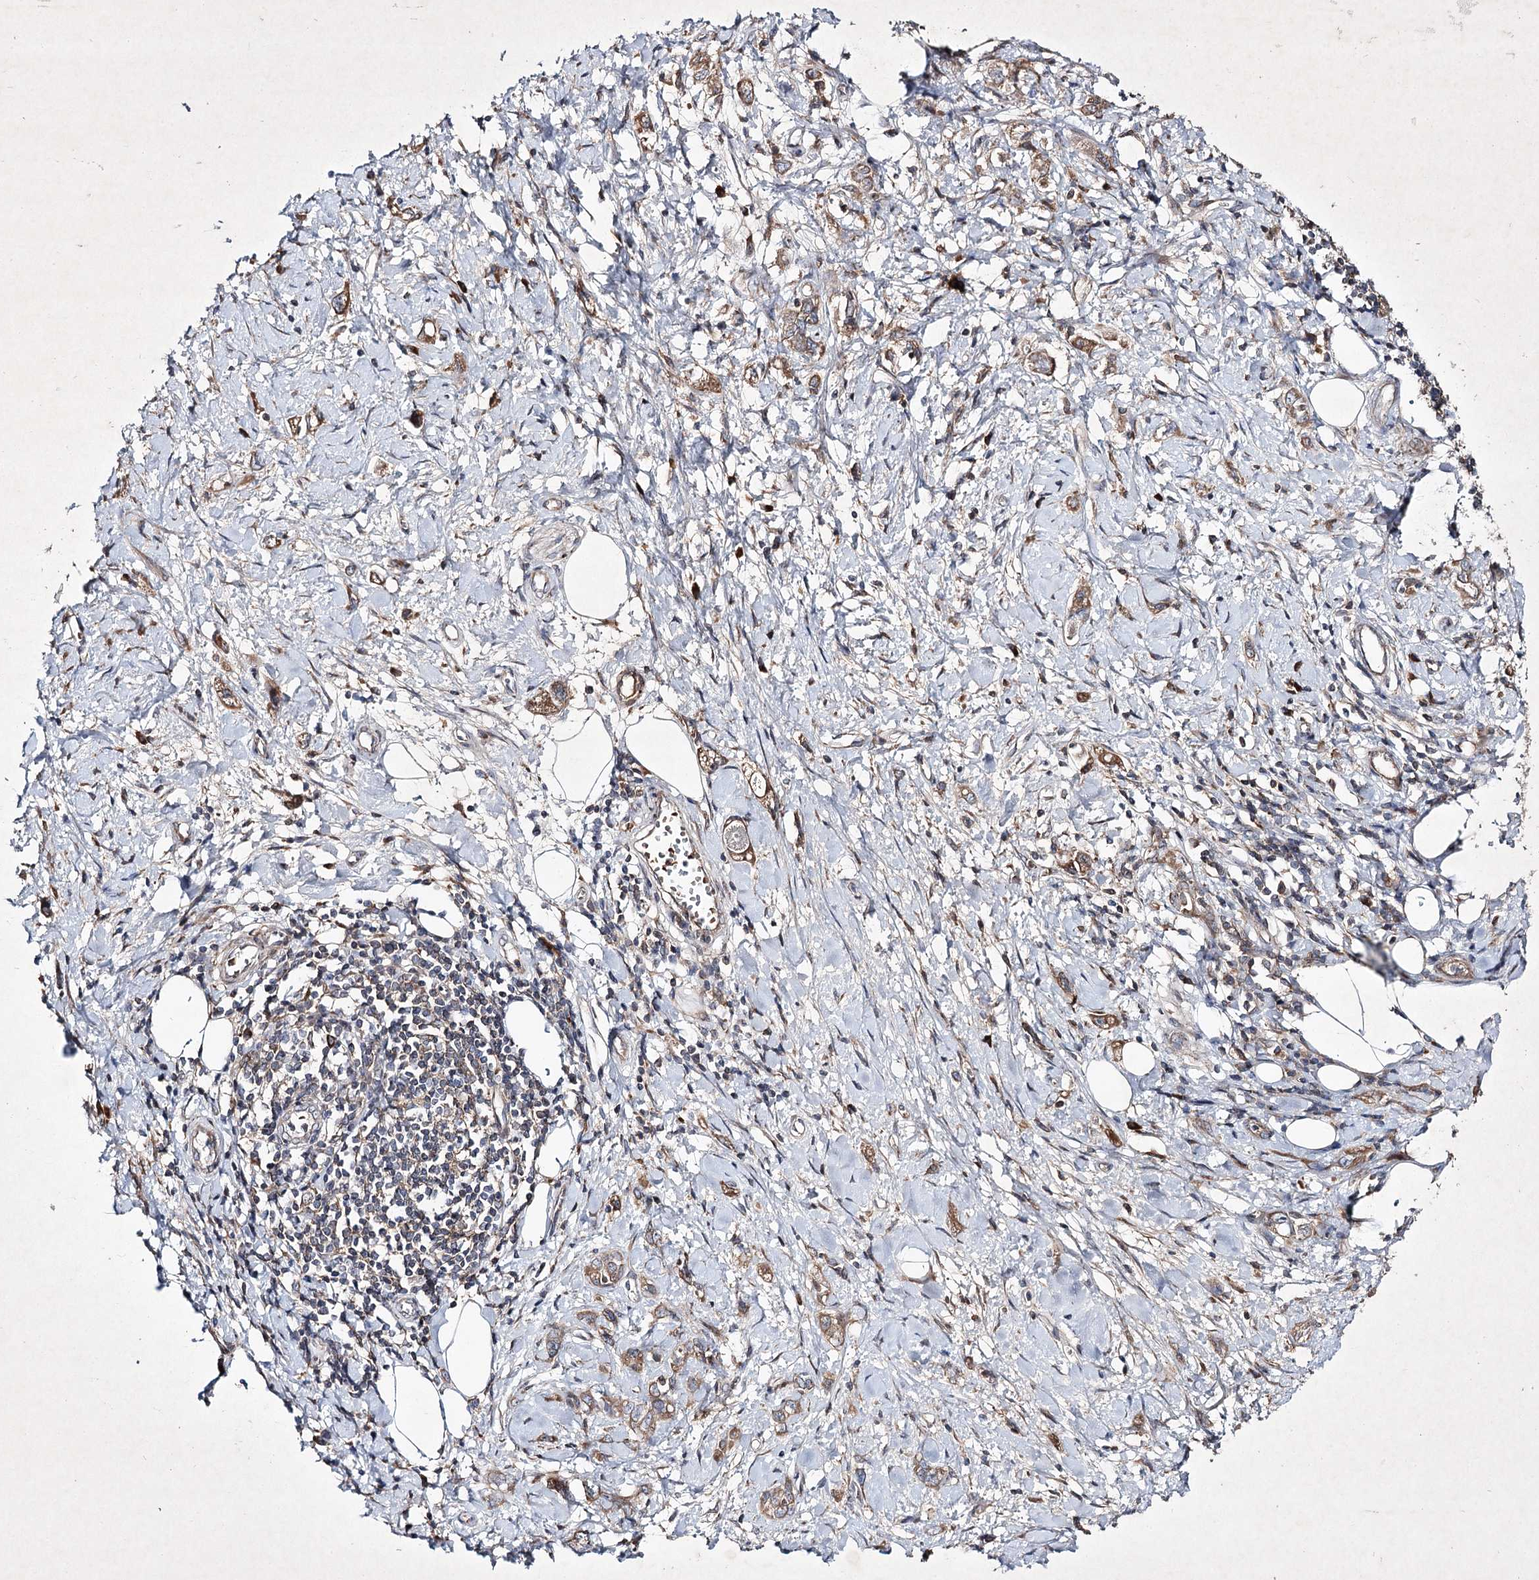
{"staining": {"intensity": "moderate", "quantity": ">75%", "location": "cytoplasmic/membranous"}, "tissue": "stomach cancer", "cell_type": "Tumor cells", "image_type": "cancer", "snomed": [{"axis": "morphology", "description": "Adenocarcinoma, NOS"}, {"axis": "topography", "description": "Stomach"}], "caption": "Stomach adenocarcinoma was stained to show a protein in brown. There is medium levels of moderate cytoplasmic/membranous expression in about >75% of tumor cells.", "gene": "ALG9", "patient": {"sex": "female", "age": 76}}